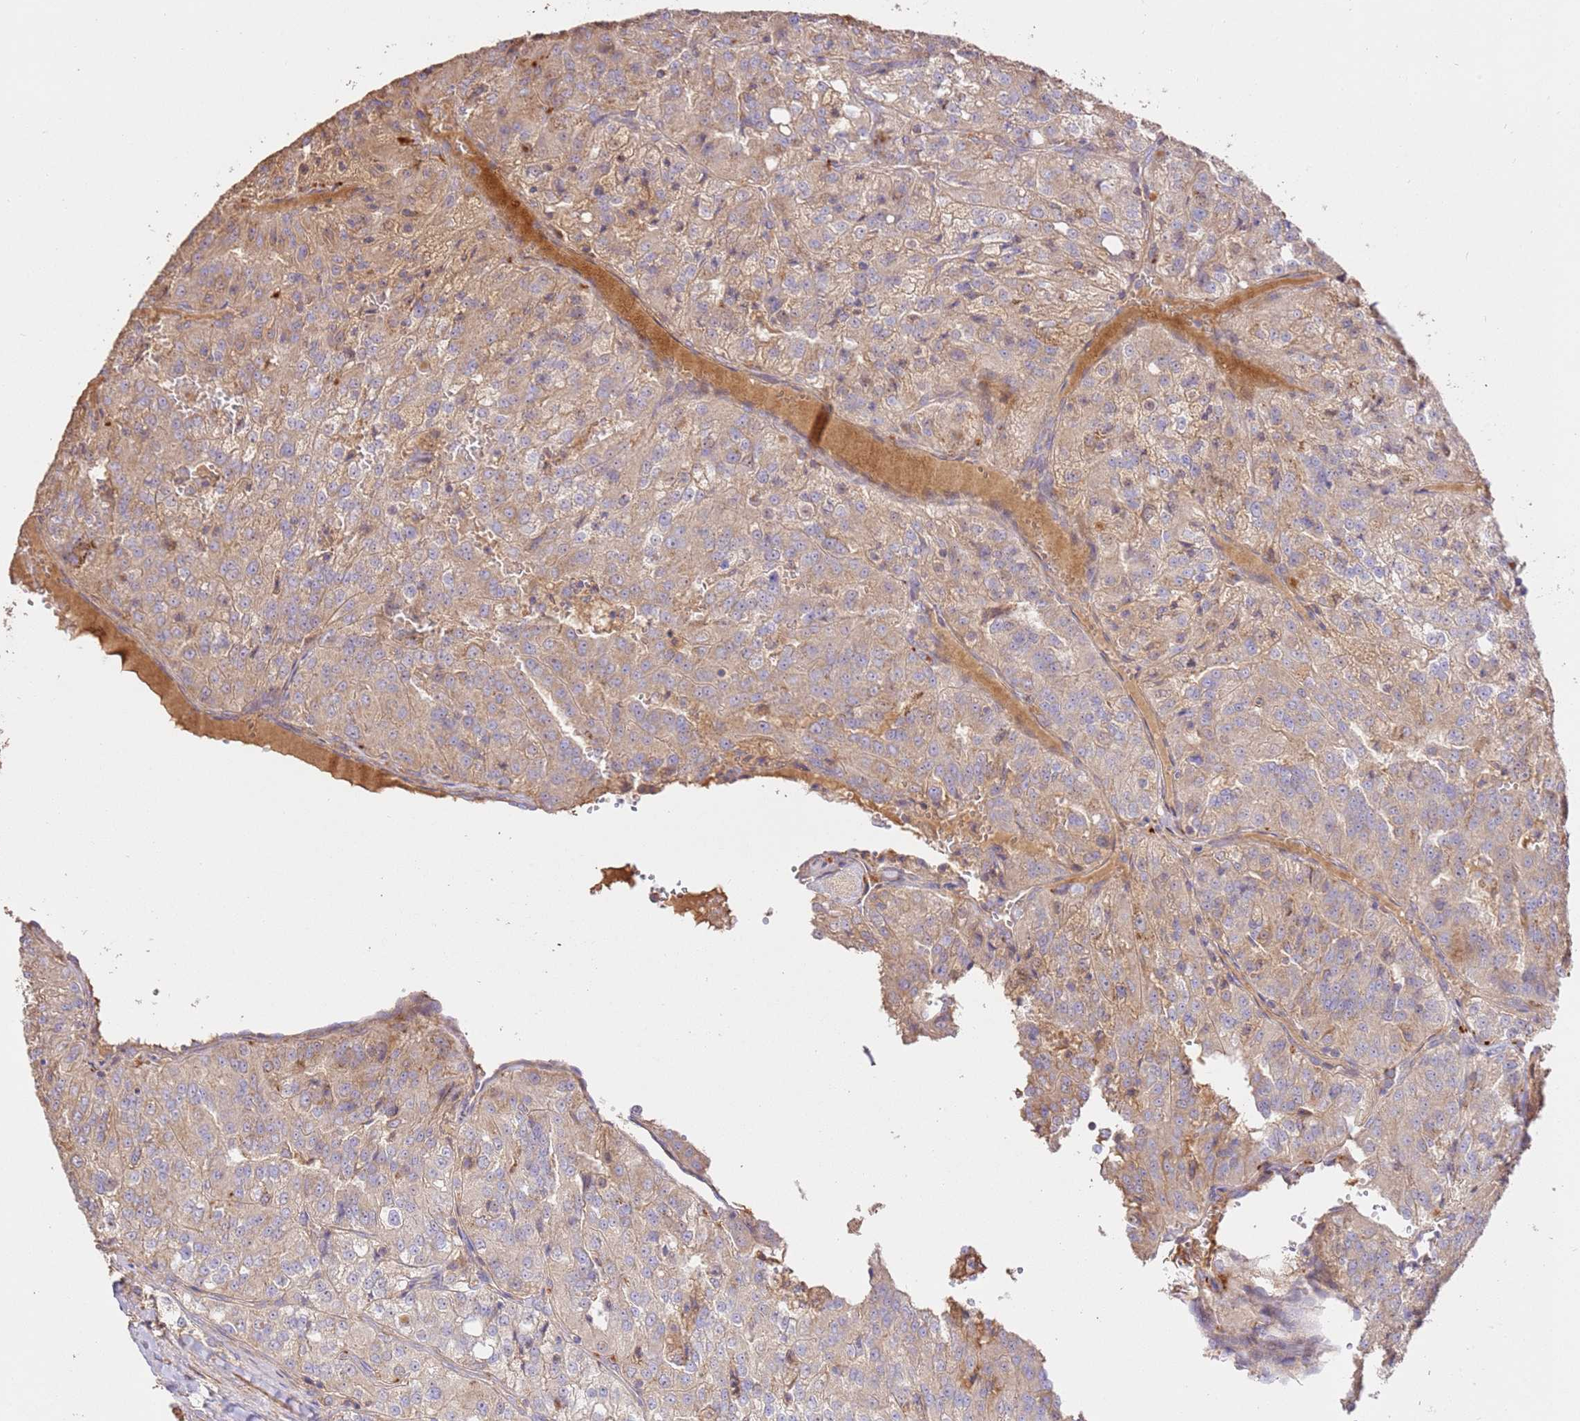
{"staining": {"intensity": "weak", "quantity": "25%-75%", "location": "cytoplasmic/membranous"}, "tissue": "renal cancer", "cell_type": "Tumor cells", "image_type": "cancer", "snomed": [{"axis": "morphology", "description": "Adenocarcinoma, NOS"}, {"axis": "topography", "description": "Kidney"}], "caption": "Weak cytoplasmic/membranous positivity is present in about 25%-75% of tumor cells in adenocarcinoma (renal). (brown staining indicates protein expression, while blue staining denotes nuclei).", "gene": "CEP55", "patient": {"sex": "female", "age": 63}}